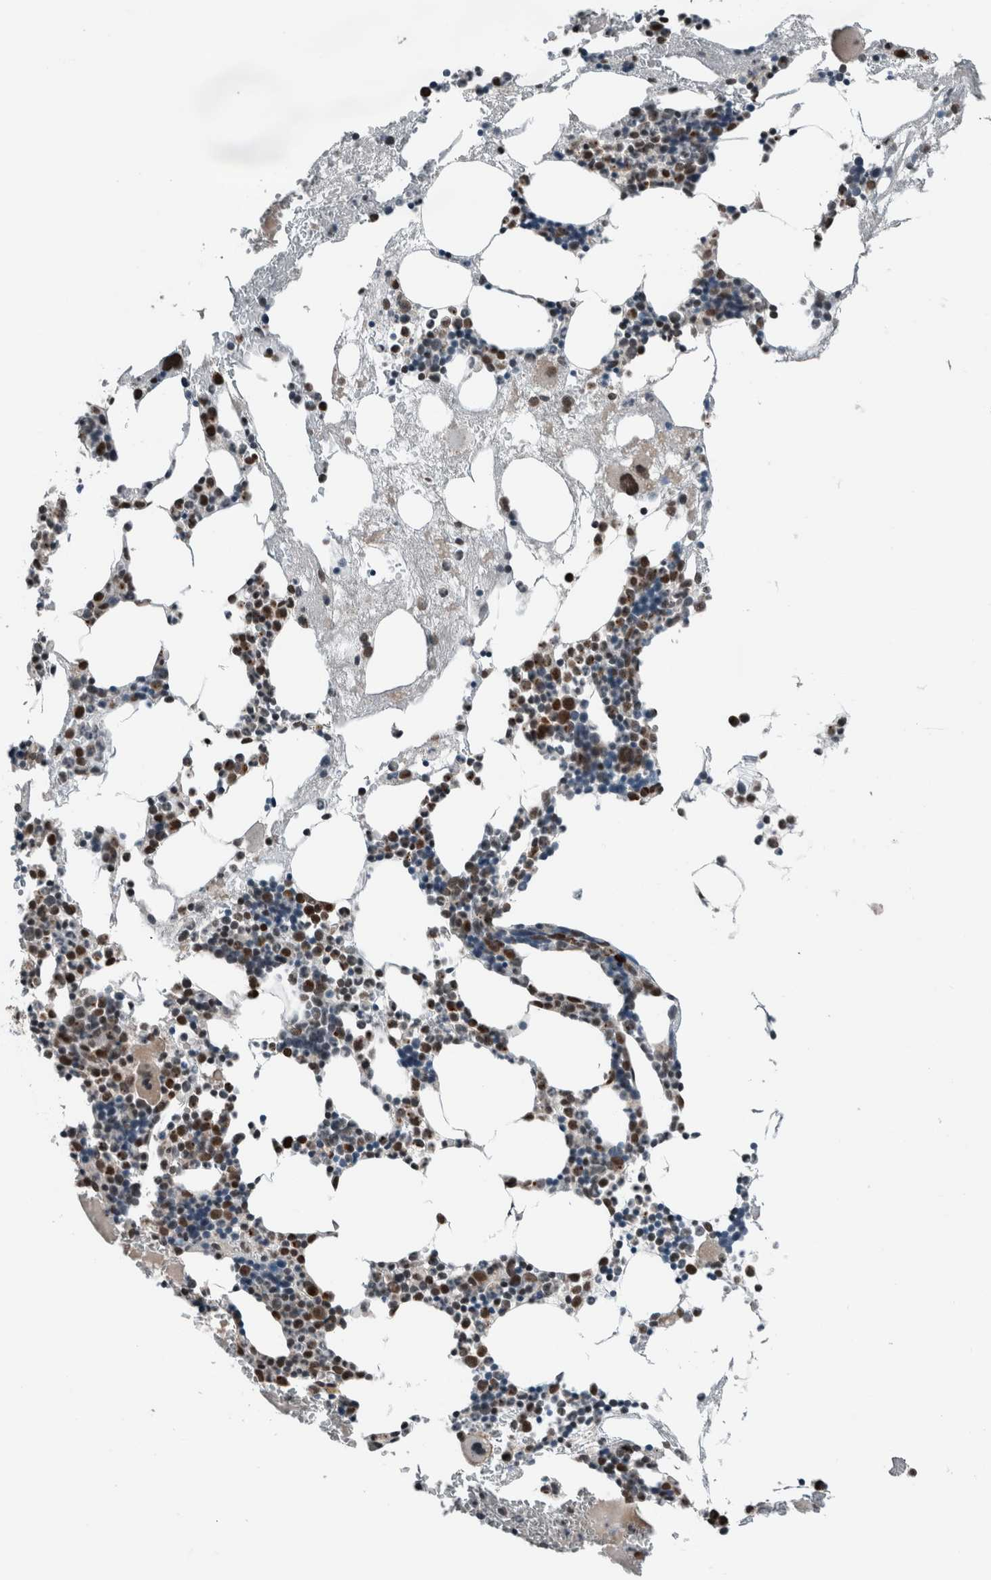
{"staining": {"intensity": "strong", "quantity": "25%-75%", "location": "nuclear"}, "tissue": "bone marrow", "cell_type": "Hematopoietic cells", "image_type": "normal", "snomed": [{"axis": "morphology", "description": "Normal tissue, NOS"}, {"axis": "morphology", "description": "Inflammation, NOS"}, {"axis": "topography", "description": "Bone marrow"}], "caption": "Brown immunohistochemical staining in benign human bone marrow shows strong nuclear expression in about 25%-75% of hematopoietic cells.", "gene": "SPAG7", "patient": {"sex": "female", "age": 67}}